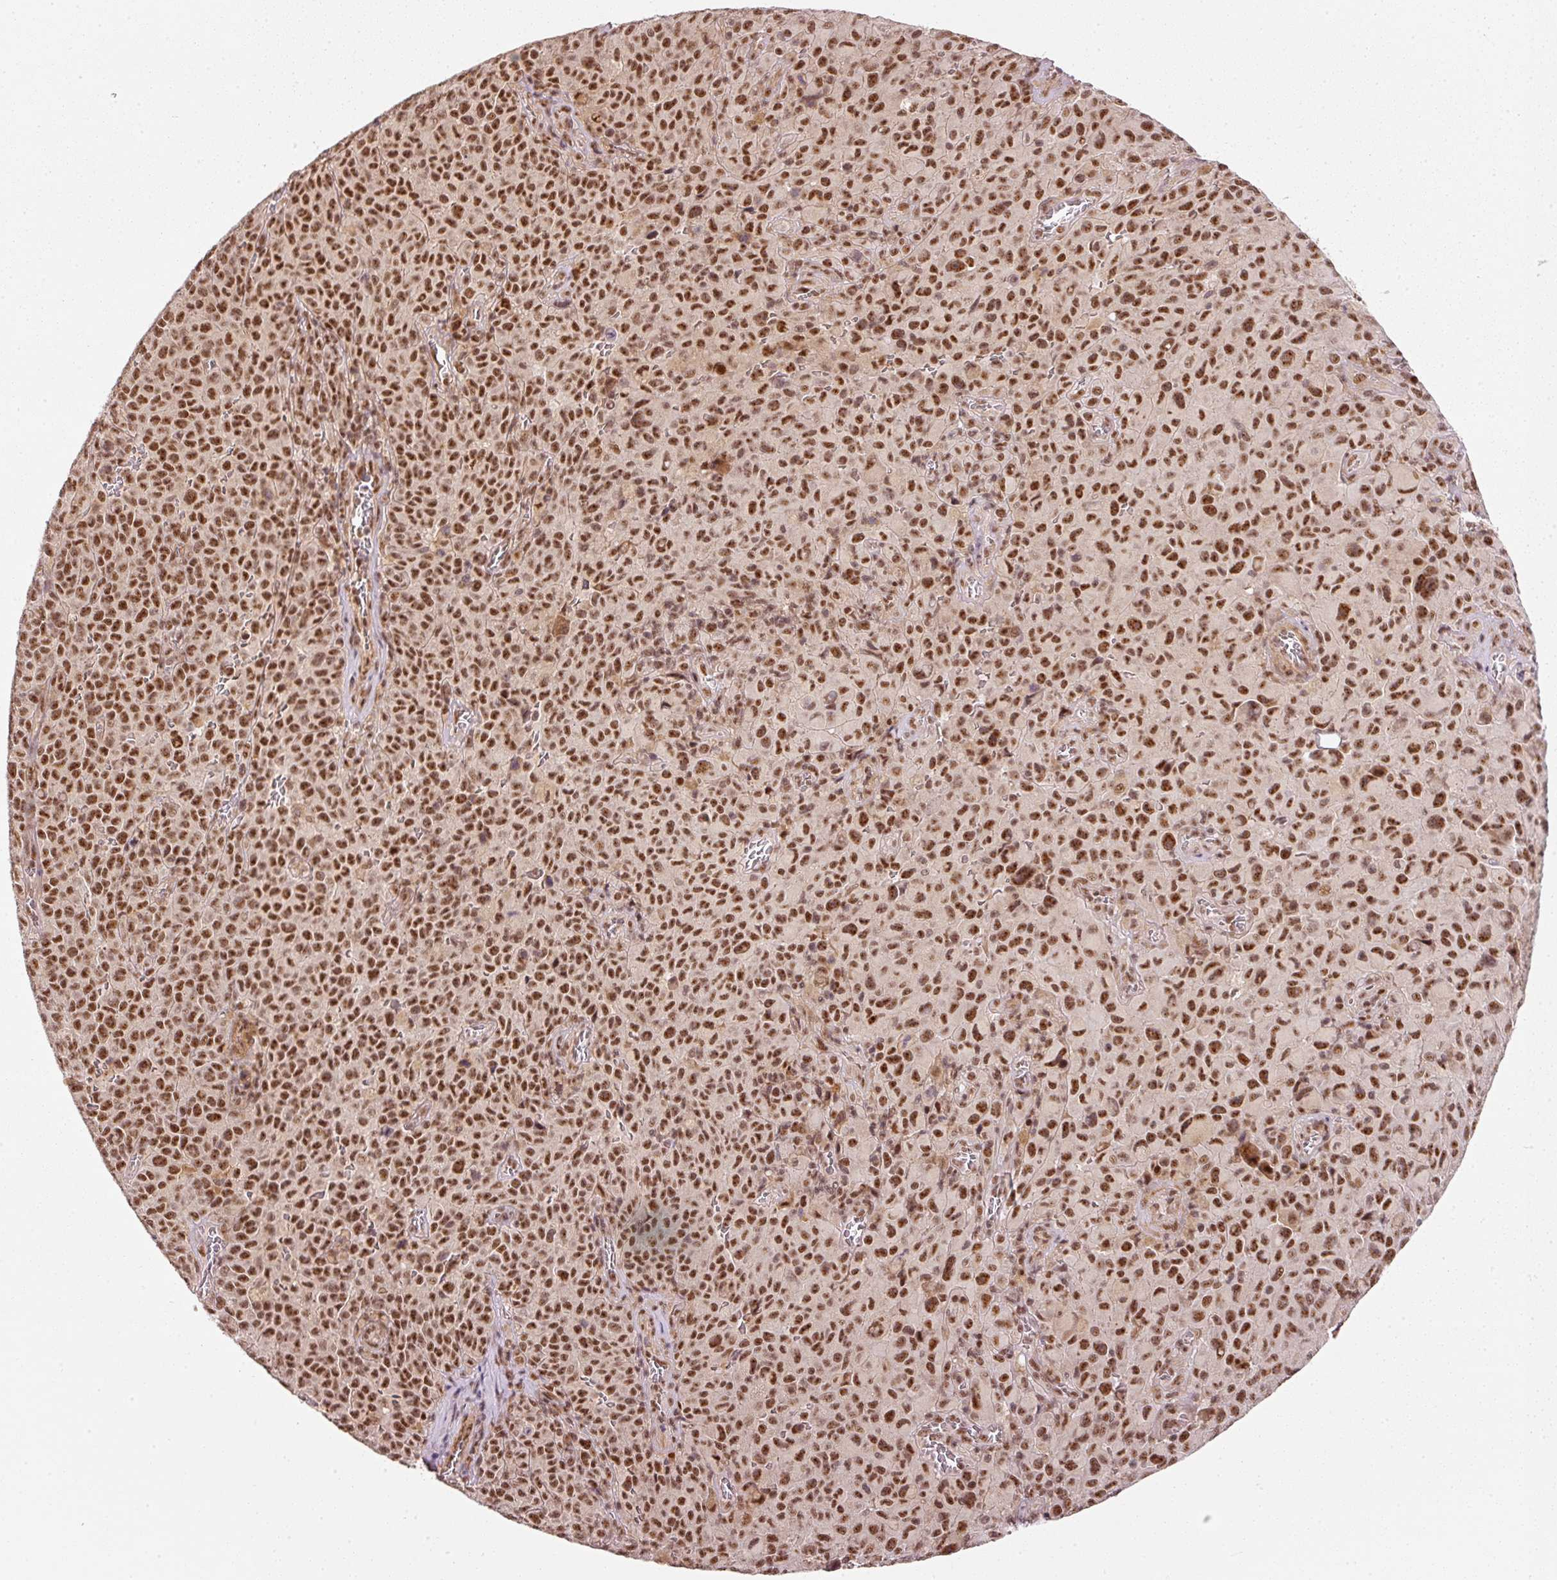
{"staining": {"intensity": "moderate", "quantity": ">75%", "location": "nuclear"}, "tissue": "melanoma", "cell_type": "Tumor cells", "image_type": "cancer", "snomed": [{"axis": "morphology", "description": "Malignant melanoma, NOS"}, {"axis": "topography", "description": "Skin"}], "caption": "Melanoma was stained to show a protein in brown. There is medium levels of moderate nuclear positivity in about >75% of tumor cells. The protein of interest is shown in brown color, while the nuclei are stained blue.", "gene": "THOC6", "patient": {"sex": "female", "age": 82}}